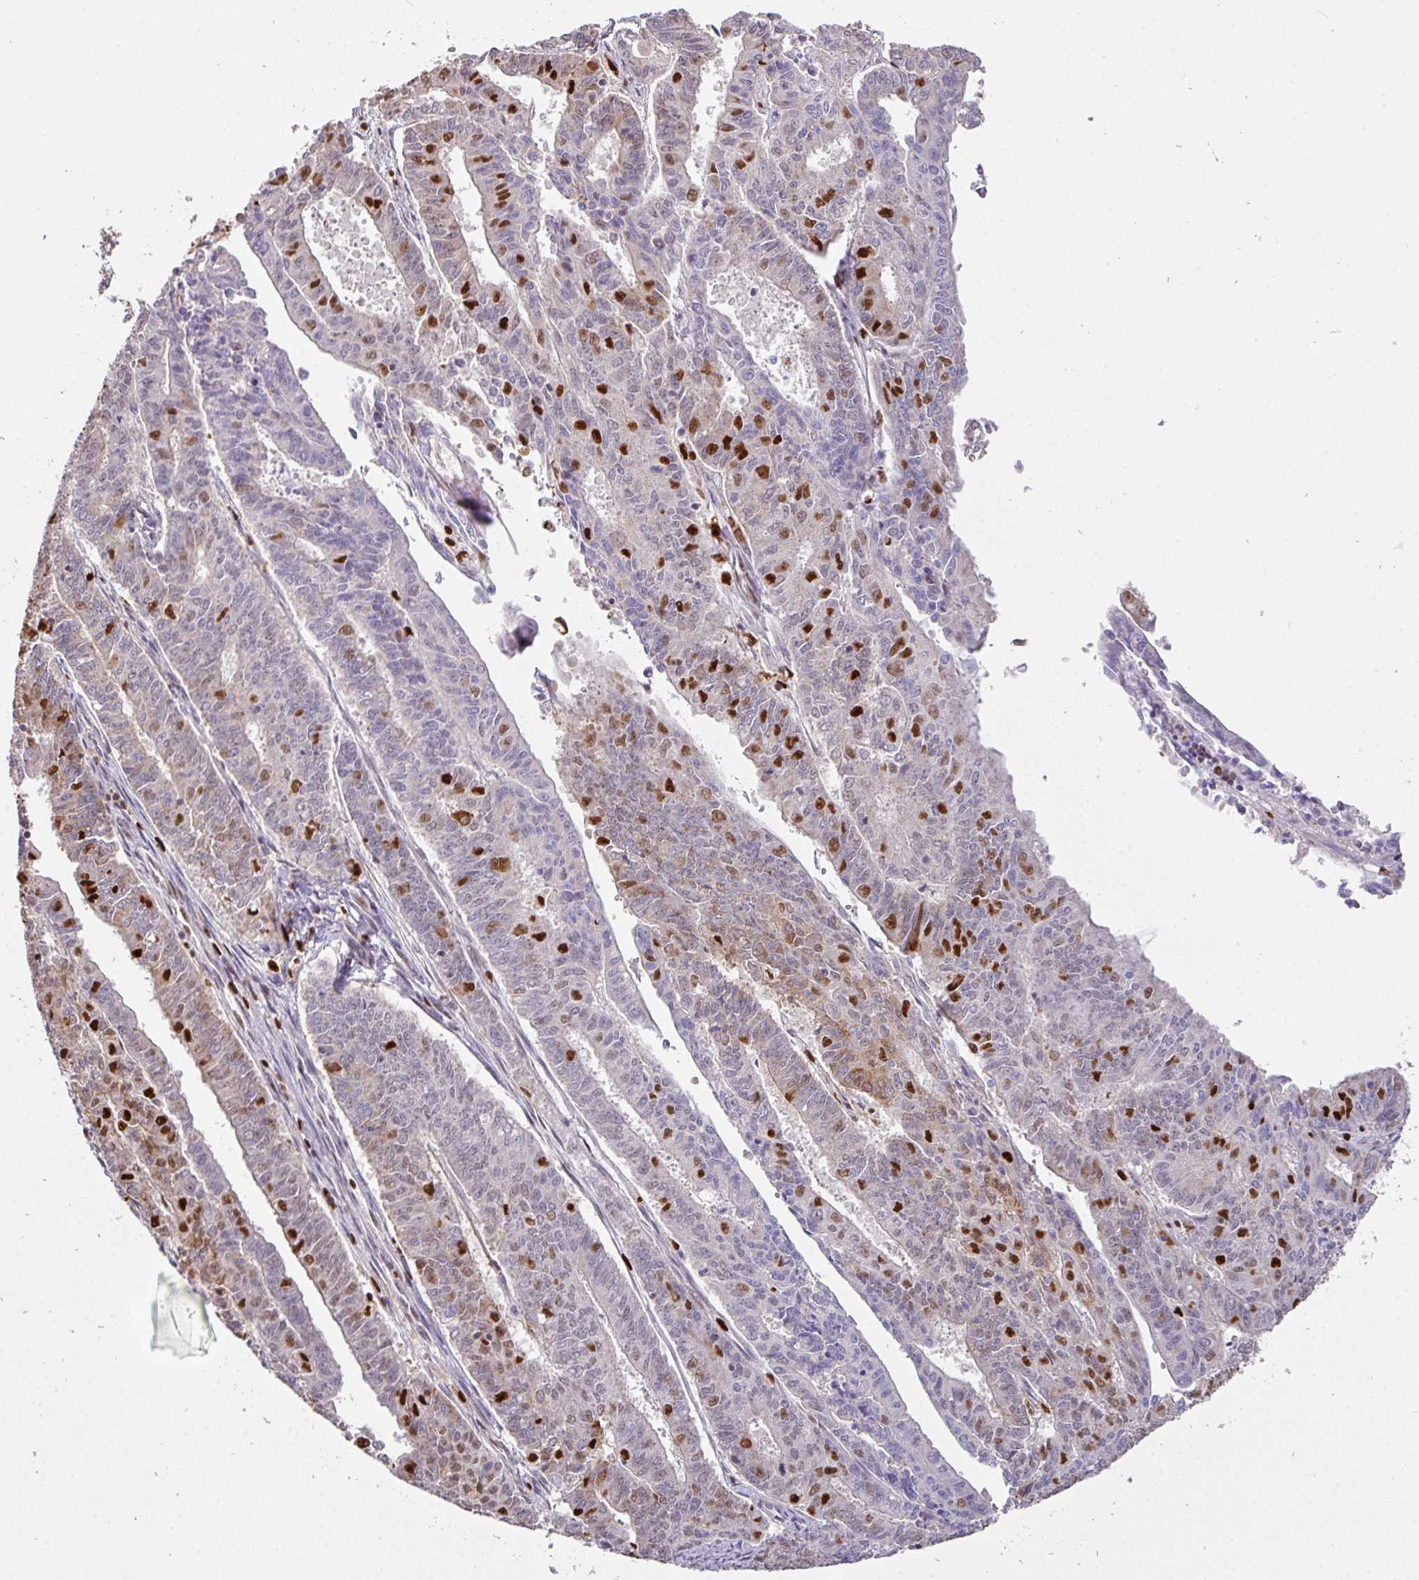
{"staining": {"intensity": "moderate", "quantity": "25%-75%", "location": "nuclear"}, "tissue": "endometrial cancer", "cell_type": "Tumor cells", "image_type": "cancer", "snomed": [{"axis": "morphology", "description": "Adenocarcinoma, NOS"}, {"axis": "topography", "description": "Endometrium"}], "caption": "Endometrial cancer (adenocarcinoma) tissue reveals moderate nuclear expression in about 25%-75% of tumor cells, visualized by immunohistochemistry. (IHC, brightfield microscopy, high magnification).", "gene": "SAMHD1", "patient": {"sex": "female", "age": 59}}